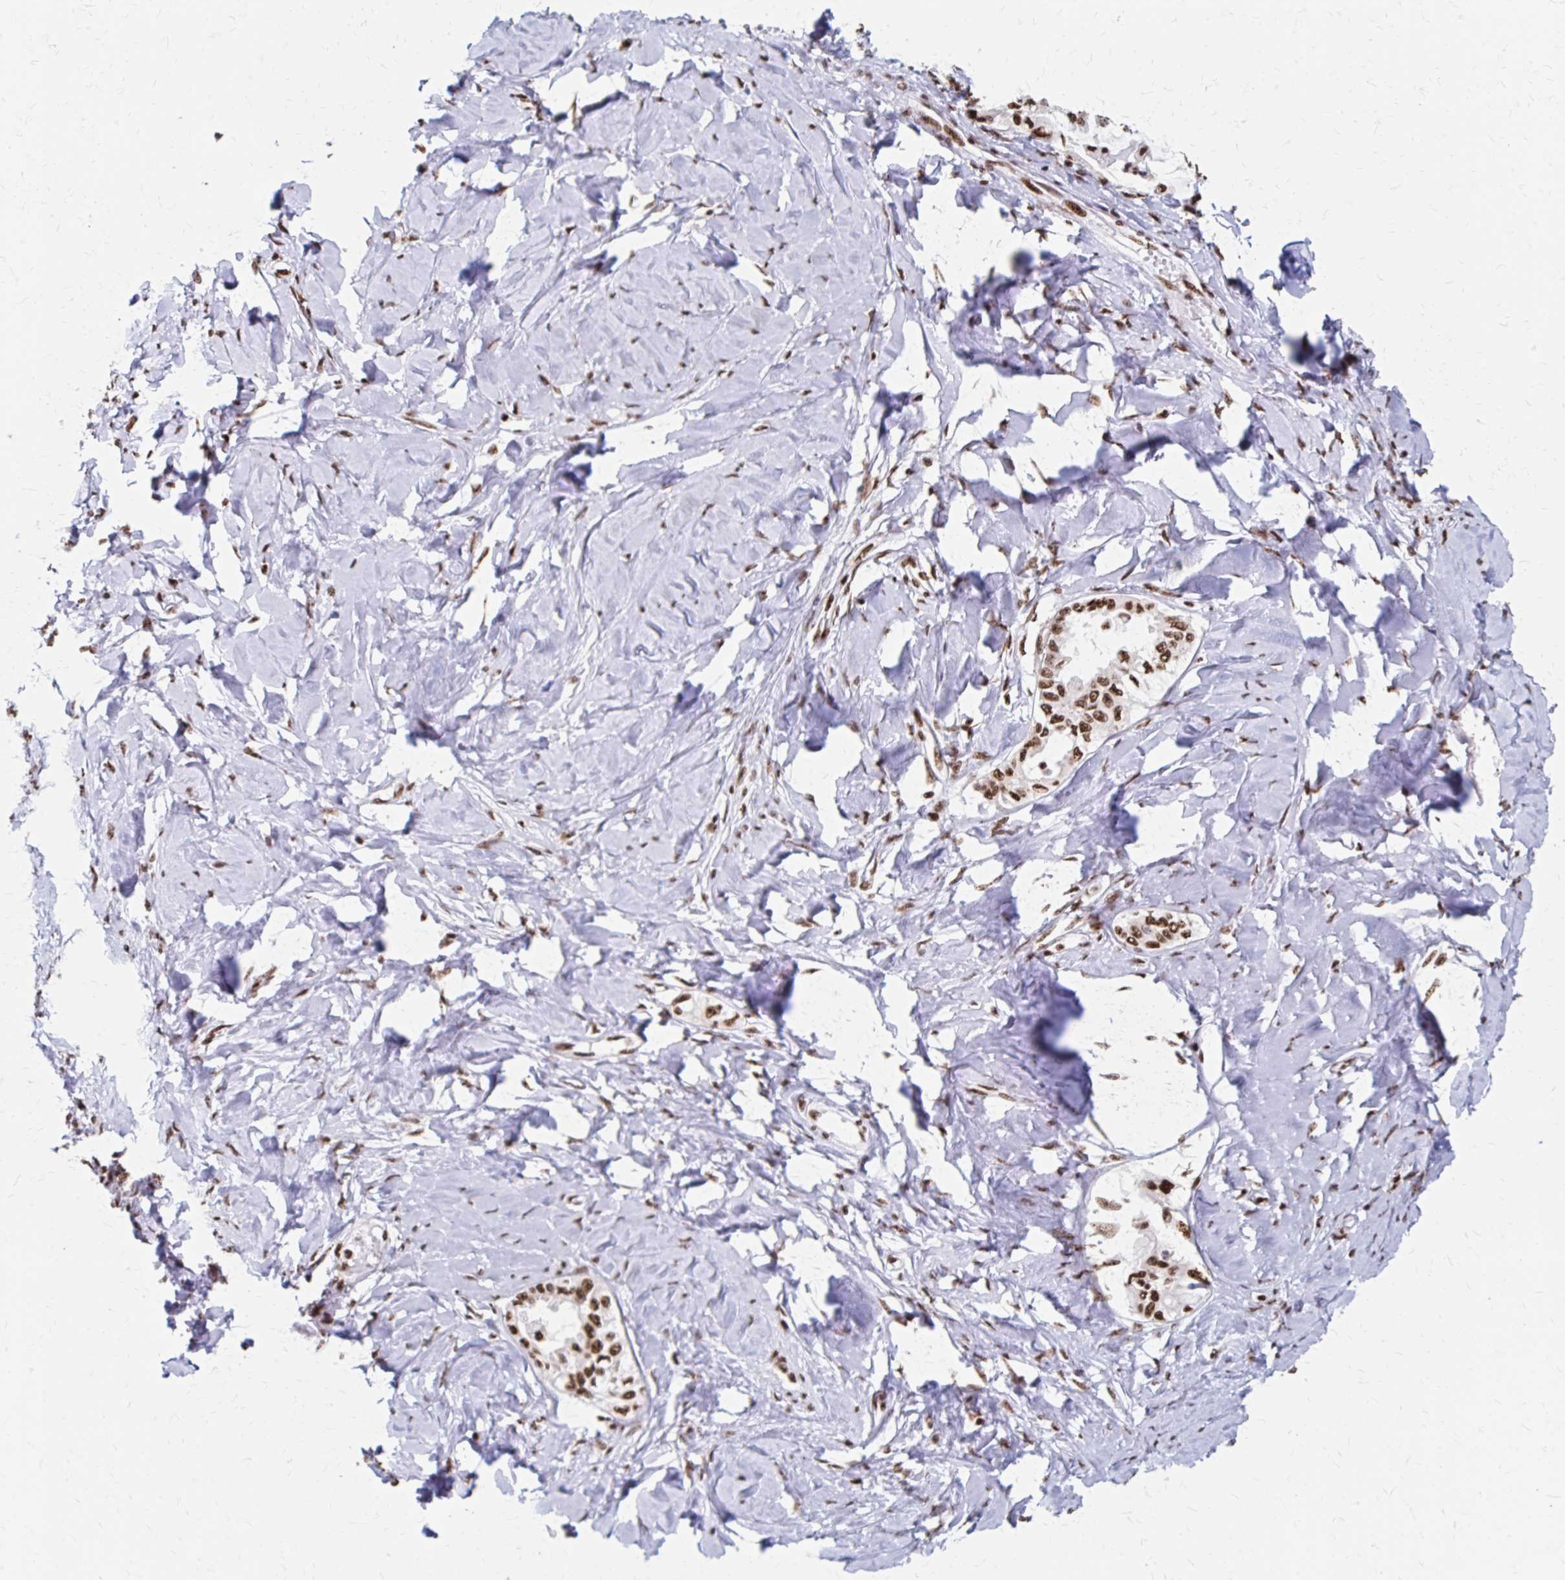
{"staining": {"intensity": "moderate", "quantity": ">75%", "location": "nuclear"}, "tissue": "ovarian cancer", "cell_type": "Tumor cells", "image_type": "cancer", "snomed": [{"axis": "morphology", "description": "Carcinoma, endometroid"}, {"axis": "topography", "description": "Ovary"}], "caption": "Ovarian cancer (endometroid carcinoma) stained with immunohistochemistry shows moderate nuclear expression in approximately >75% of tumor cells. (IHC, brightfield microscopy, high magnification).", "gene": "CNKSR3", "patient": {"sex": "female", "age": 70}}